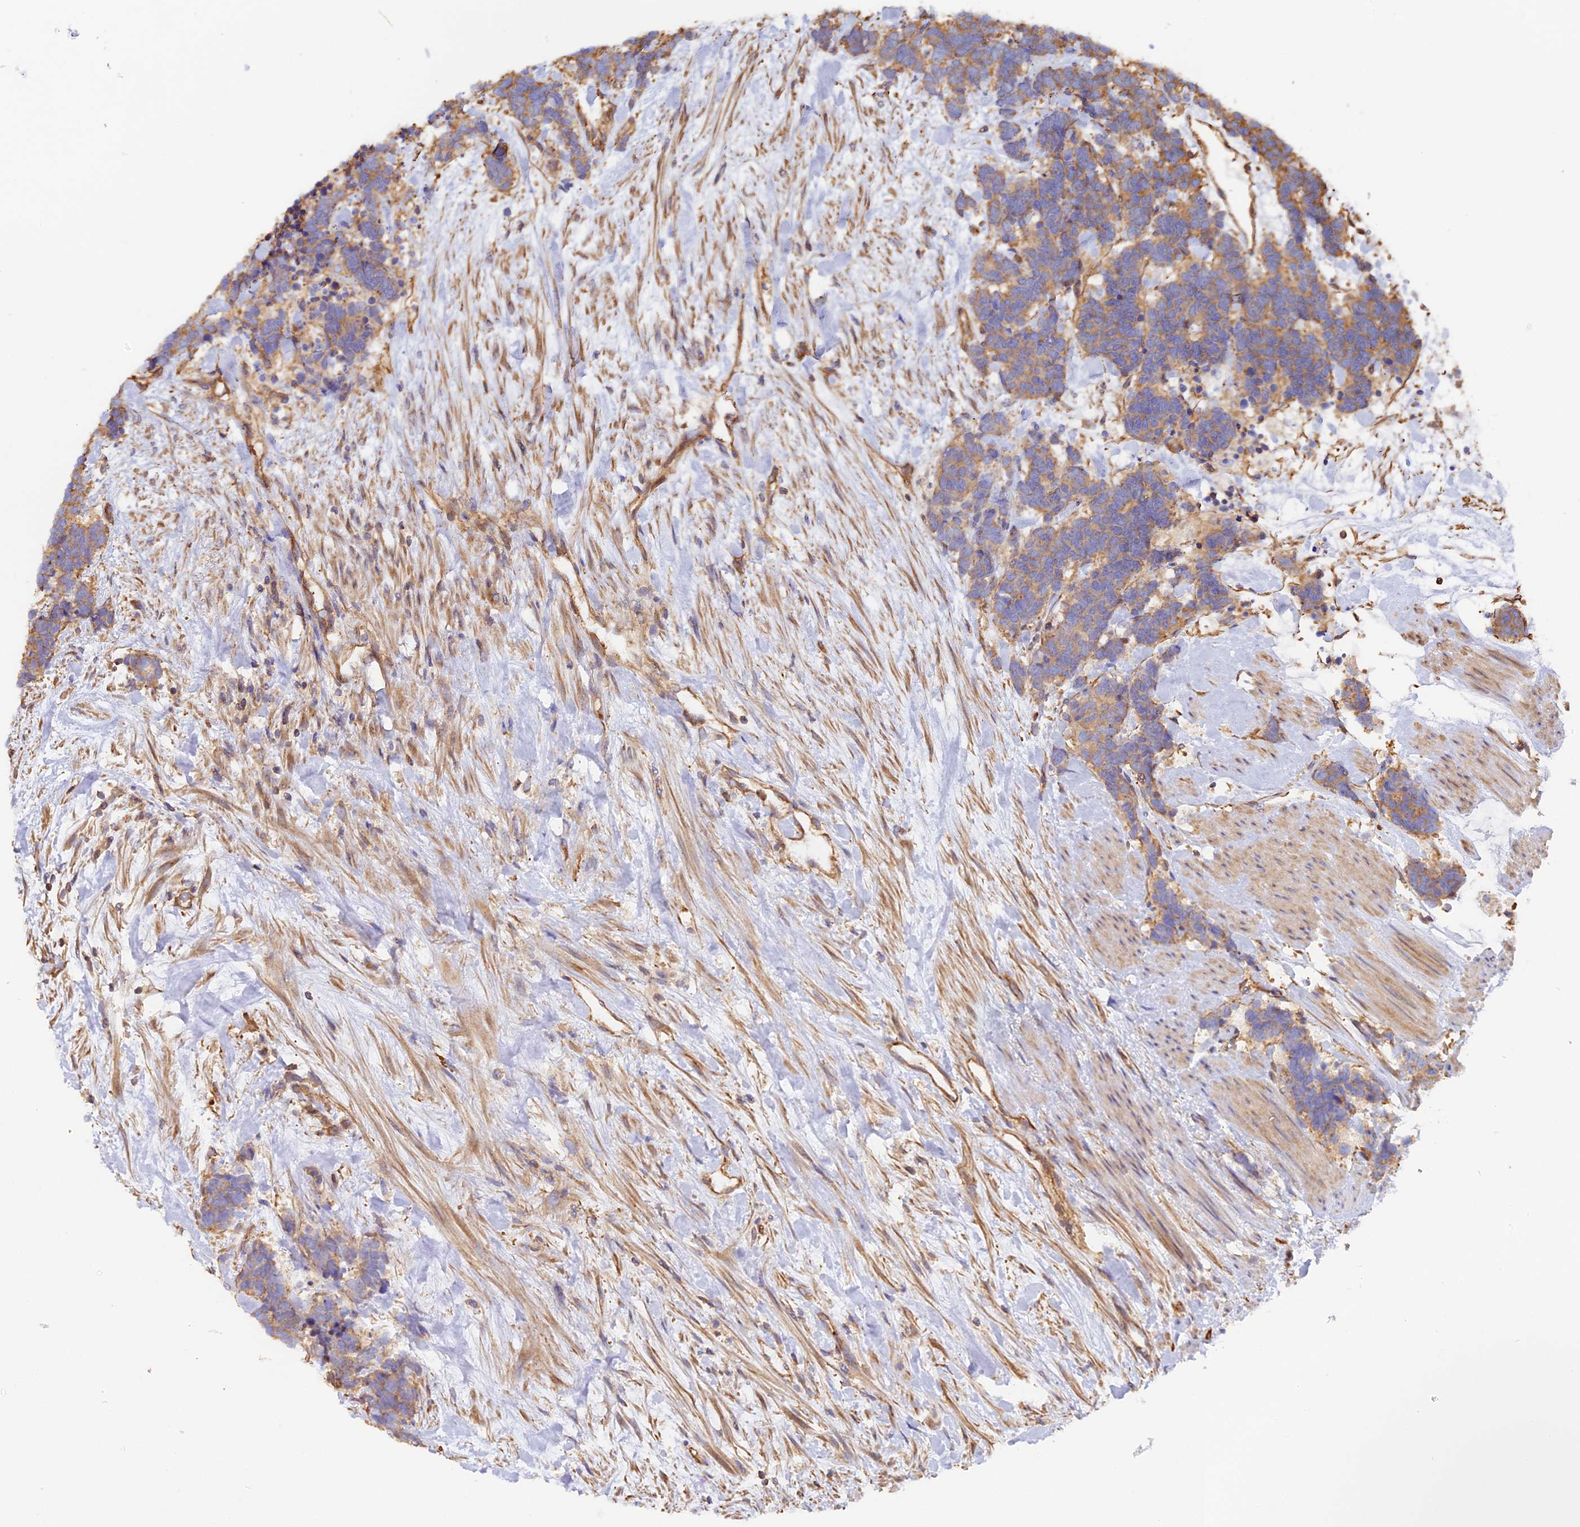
{"staining": {"intensity": "moderate", "quantity": ">75%", "location": "cytoplasmic/membranous"}, "tissue": "carcinoid", "cell_type": "Tumor cells", "image_type": "cancer", "snomed": [{"axis": "morphology", "description": "Carcinoma, NOS"}, {"axis": "morphology", "description": "Carcinoid, malignant, NOS"}, {"axis": "topography", "description": "Prostate"}], "caption": "Moderate cytoplasmic/membranous positivity for a protein is seen in about >75% of tumor cells of carcinoid using immunohistochemistry.", "gene": "VPS18", "patient": {"sex": "male", "age": 57}}